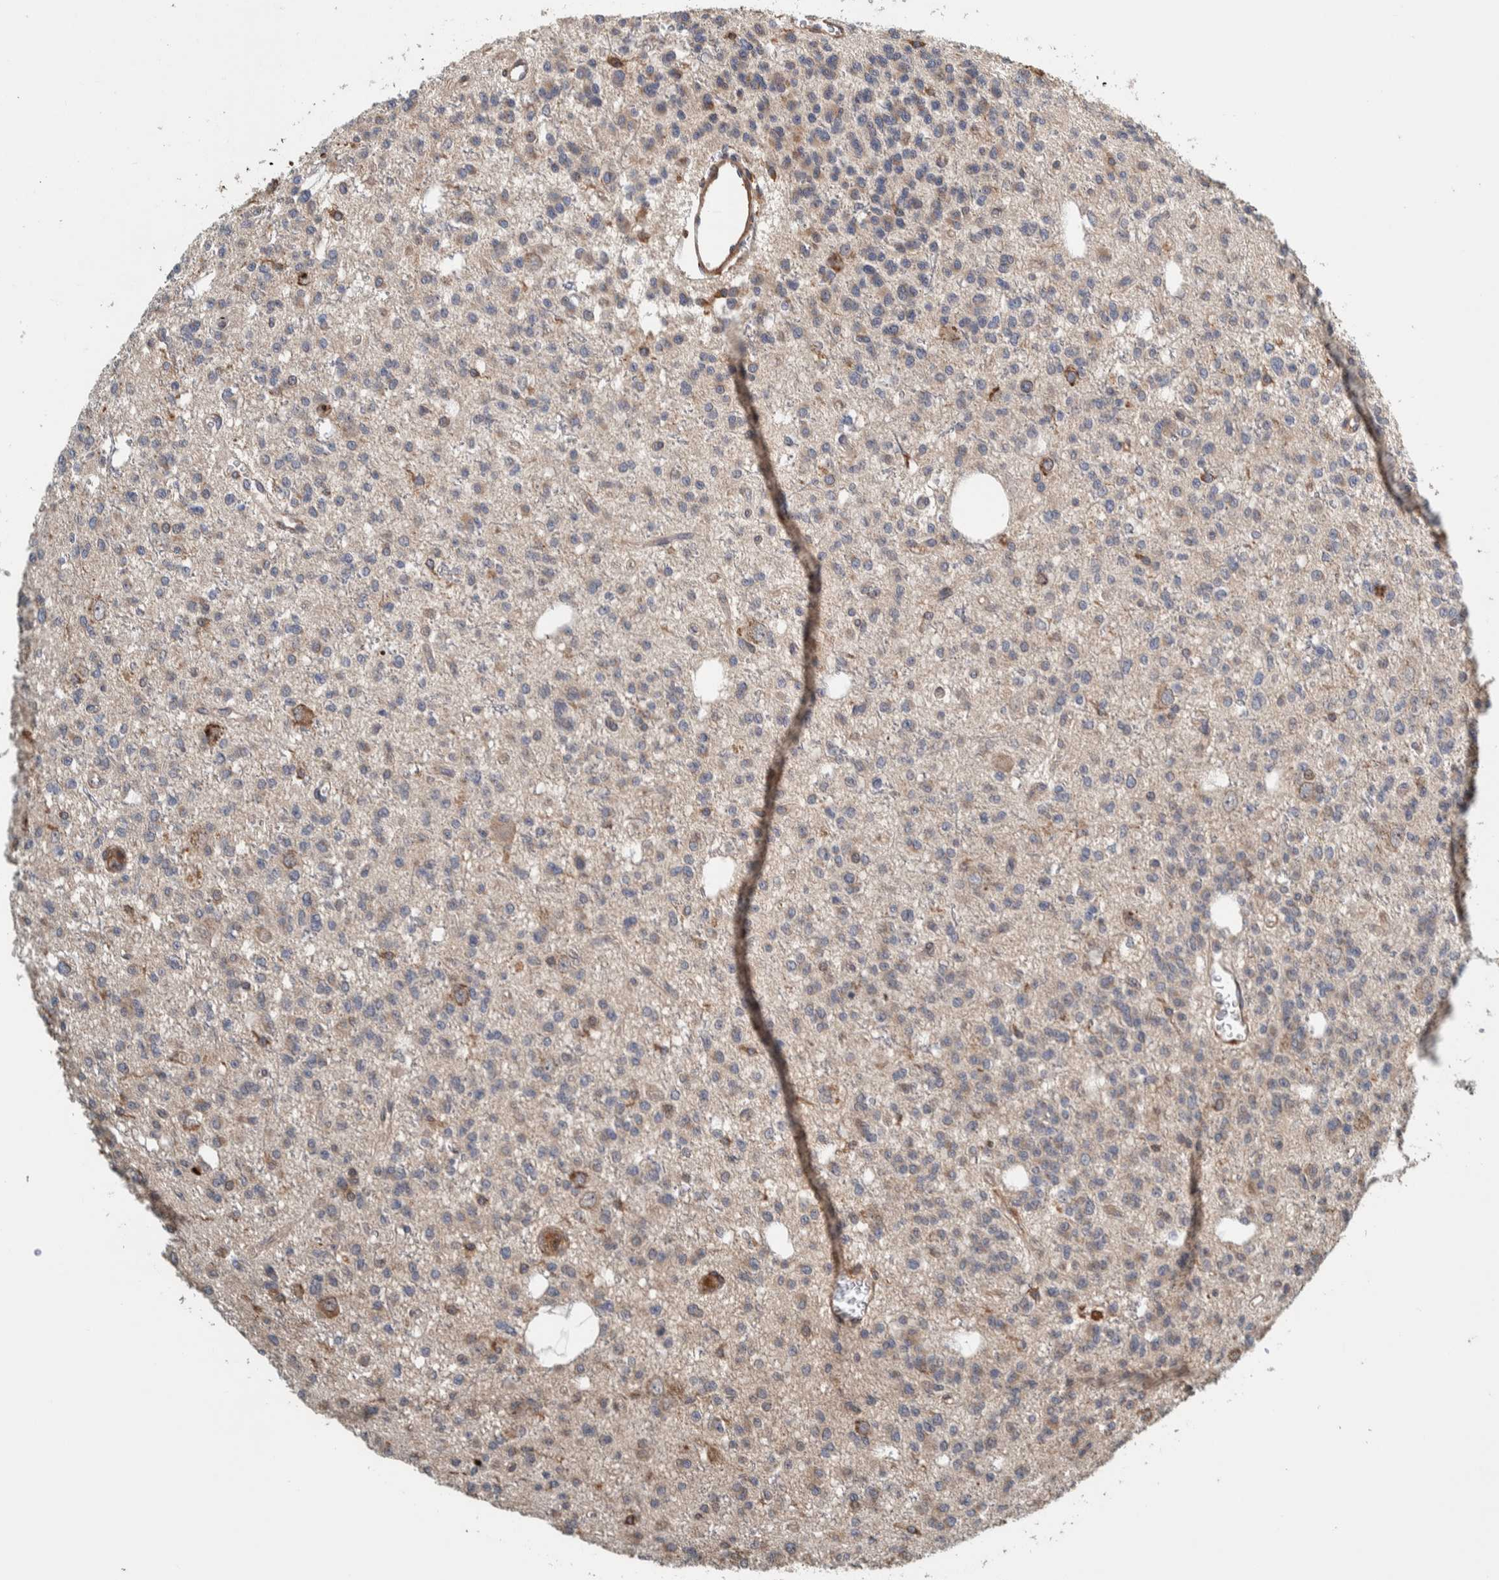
{"staining": {"intensity": "weak", "quantity": "25%-75%", "location": "cytoplasmic/membranous"}, "tissue": "glioma", "cell_type": "Tumor cells", "image_type": "cancer", "snomed": [{"axis": "morphology", "description": "Glioma, malignant, Low grade"}, {"axis": "topography", "description": "Brain"}], "caption": "Immunohistochemical staining of human low-grade glioma (malignant) displays low levels of weak cytoplasmic/membranous protein positivity in approximately 25%-75% of tumor cells.", "gene": "PLA2G3", "patient": {"sex": "male", "age": 38}}